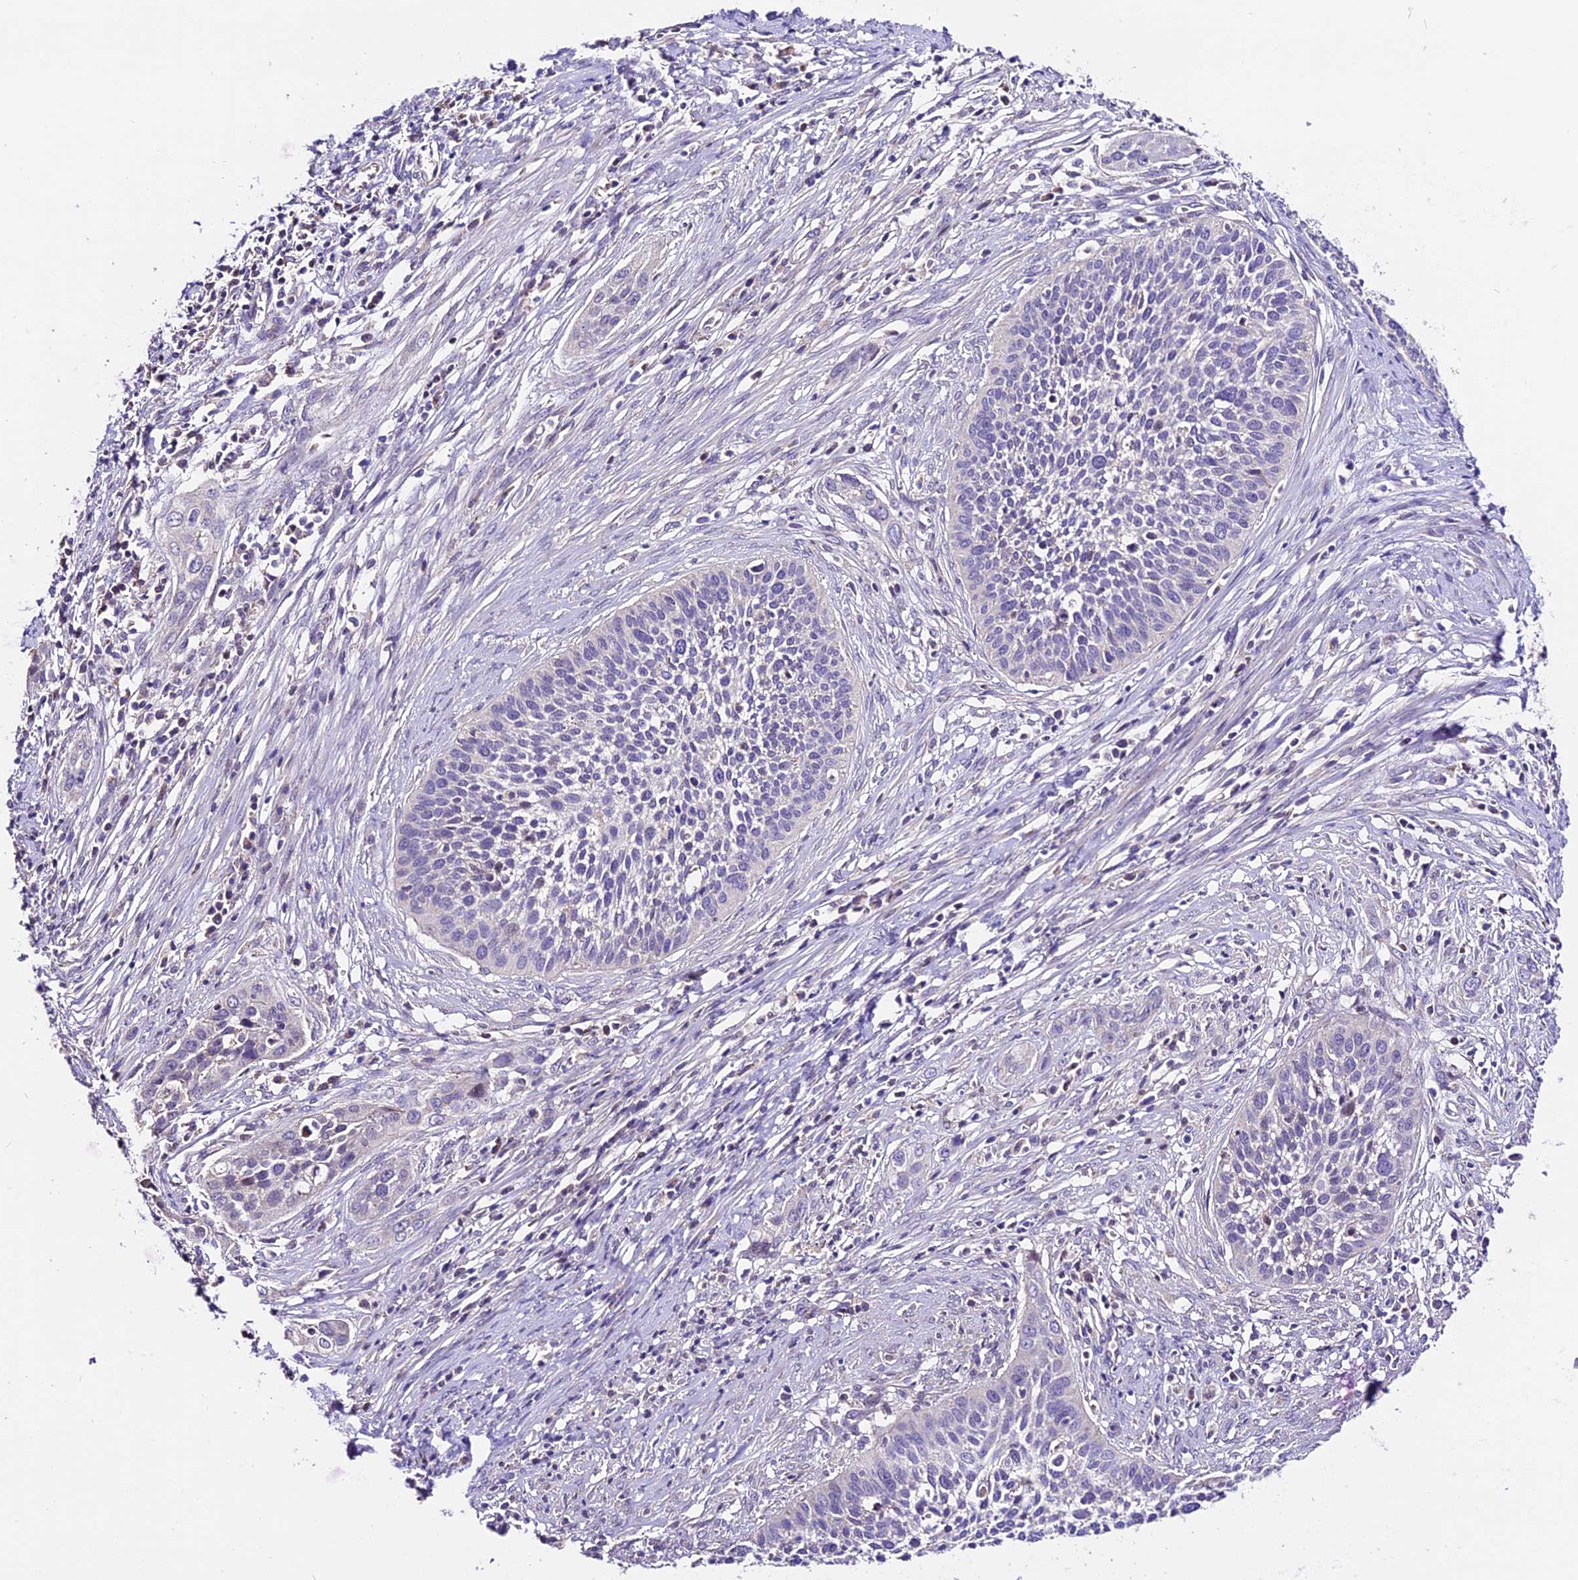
{"staining": {"intensity": "negative", "quantity": "none", "location": "none"}, "tissue": "cervical cancer", "cell_type": "Tumor cells", "image_type": "cancer", "snomed": [{"axis": "morphology", "description": "Squamous cell carcinoma, NOS"}, {"axis": "topography", "description": "Cervix"}], "caption": "This histopathology image is of cervical cancer (squamous cell carcinoma) stained with immunohistochemistry to label a protein in brown with the nuclei are counter-stained blue. There is no positivity in tumor cells.", "gene": "DDX28", "patient": {"sex": "female", "age": 34}}